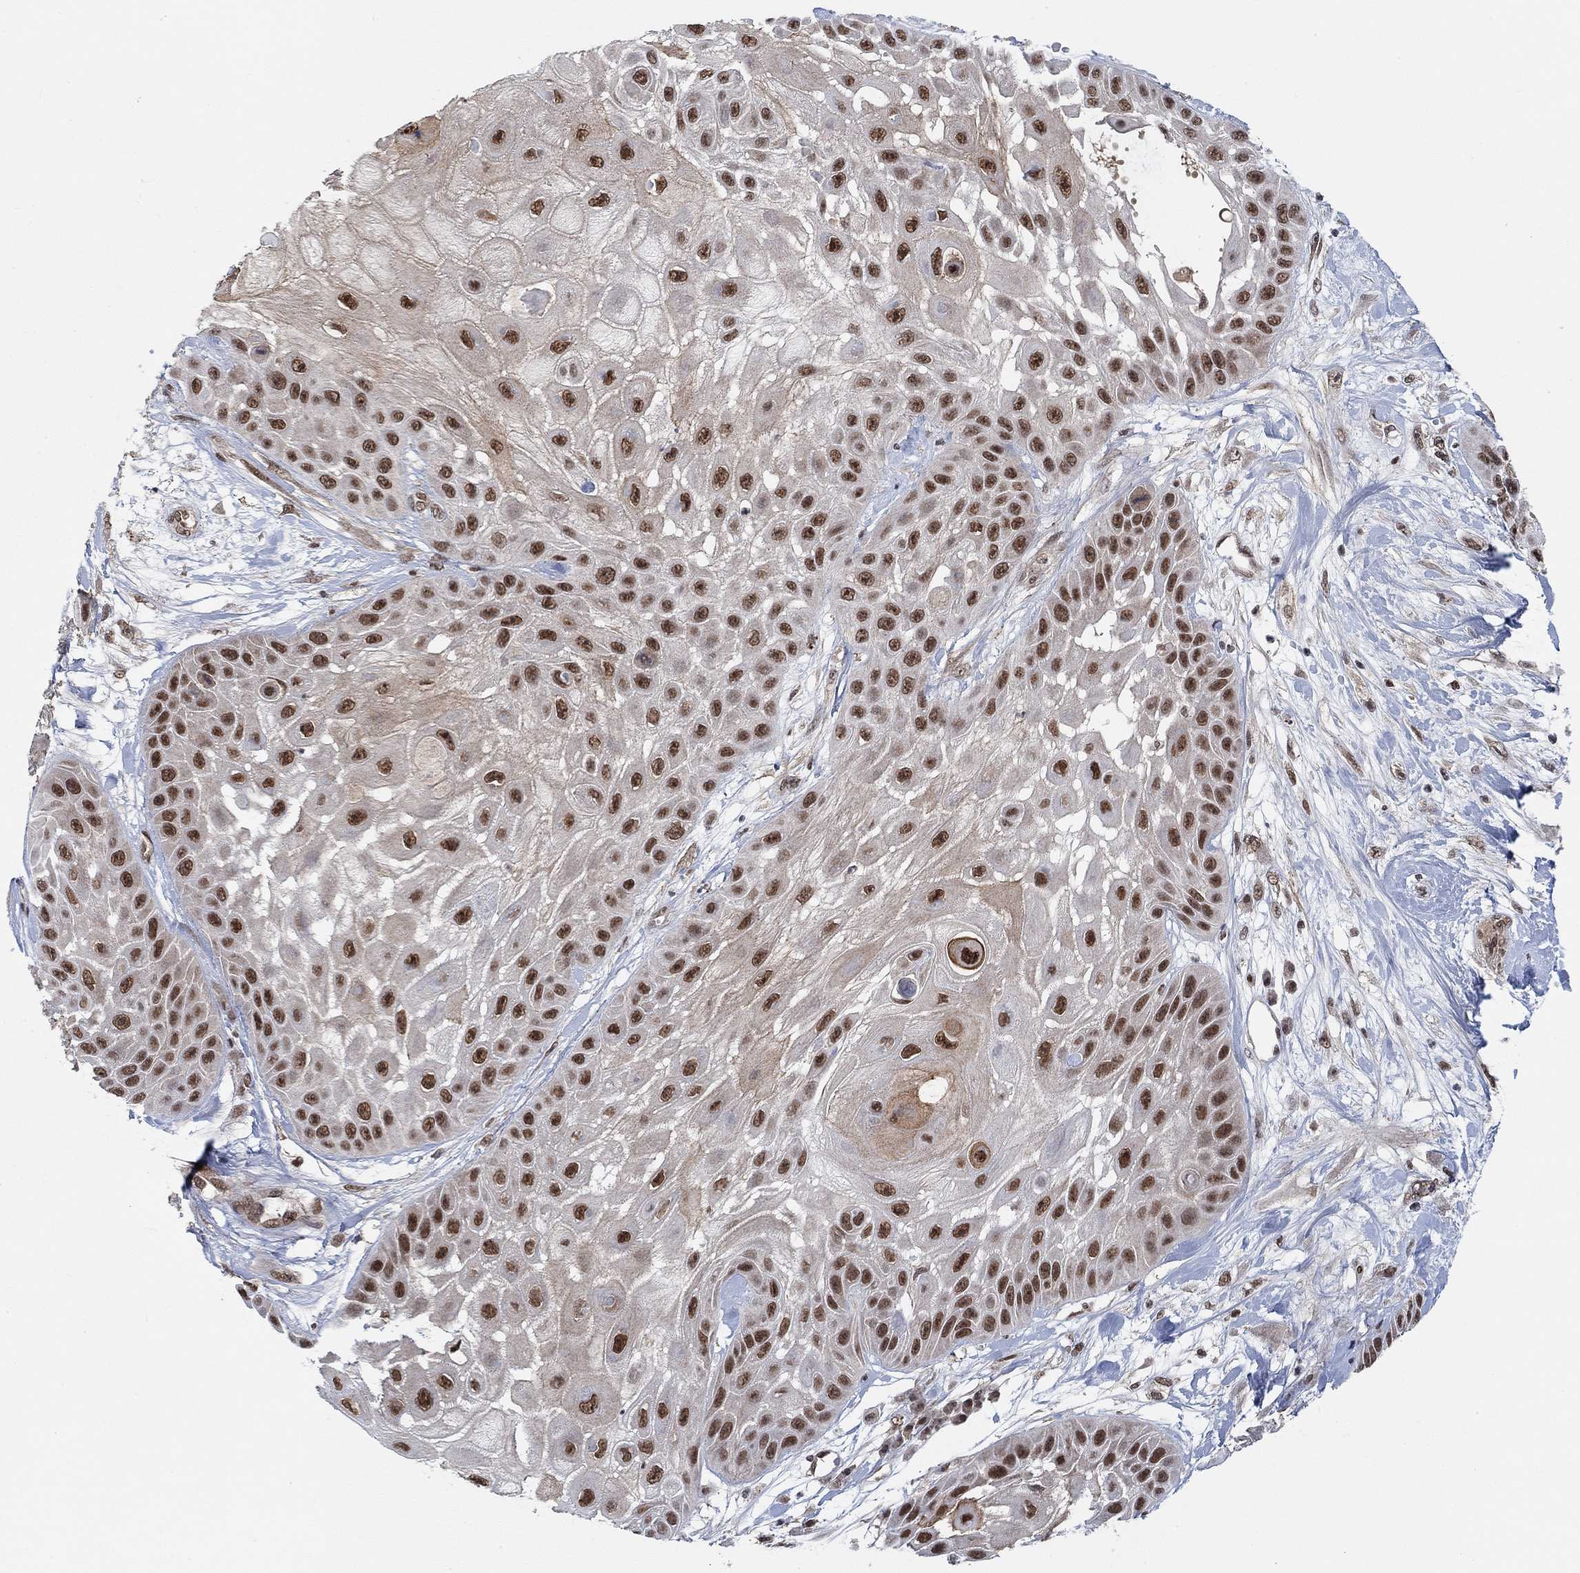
{"staining": {"intensity": "strong", "quantity": ">75%", "location": "nuclear"}, "tissue": "skin cancer", "cell_type": "Tumor cells", "image_type": "cancer", "snomed": [{"axis": "morphology", "description": "Normal tissue, NOS"}, {"axis": "morphology", "description": "Squamous cell carcinoma, NOS"}, {"axis": "topography", "description": "Skin"}], "caption": "Immunohistochemical staining of human squamous cell carcinoma (skin) demonstrates high levels of strong nuclear expression in approximately >75% of tumor cells.", "gene": "THAP8", "patient": {"sex": "male", "age": 79}}